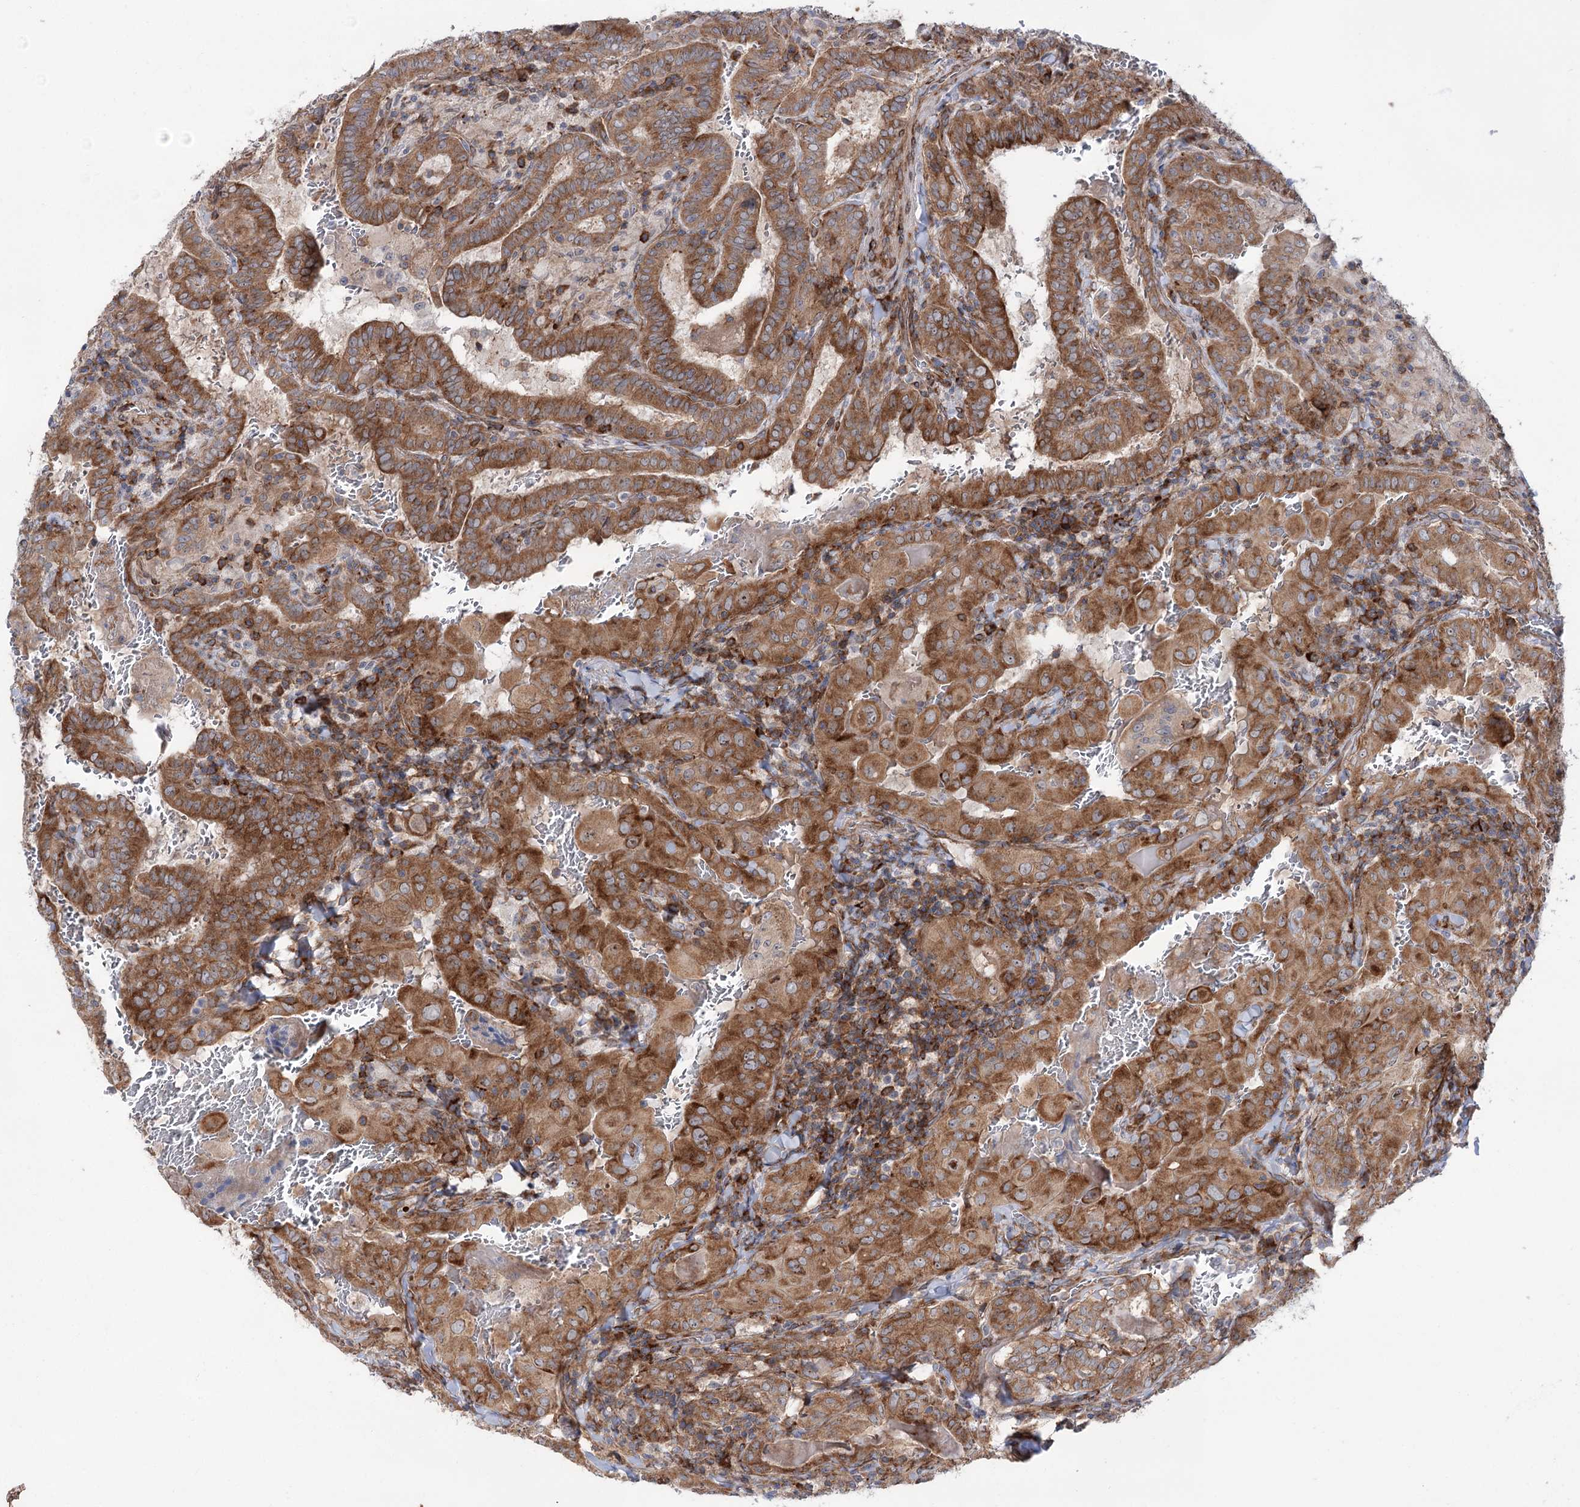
{"staining": {"intensity": "moderate", "quantity": ">75%", "location": "cytoplasmic/membranous"}, "tissue": "thyroid cancer", "cell_type": "Tumor cells", "image_type": "cancer", "snomed": [{"axis": "morphology", "description": "Papillary adenocarcinoma, NOS"}, {"axis": "topography", "description": "Thyroid gland"}], "caption": "Brown immunohistochemical staining in human thyroid cancer (papillary adenocarcinoma) reveals moderate cytoplasmic/membranous positivity in about >75% of tumor cells.", "gene": "VWA2", "patient": {"sex": "female", "age": 72}}